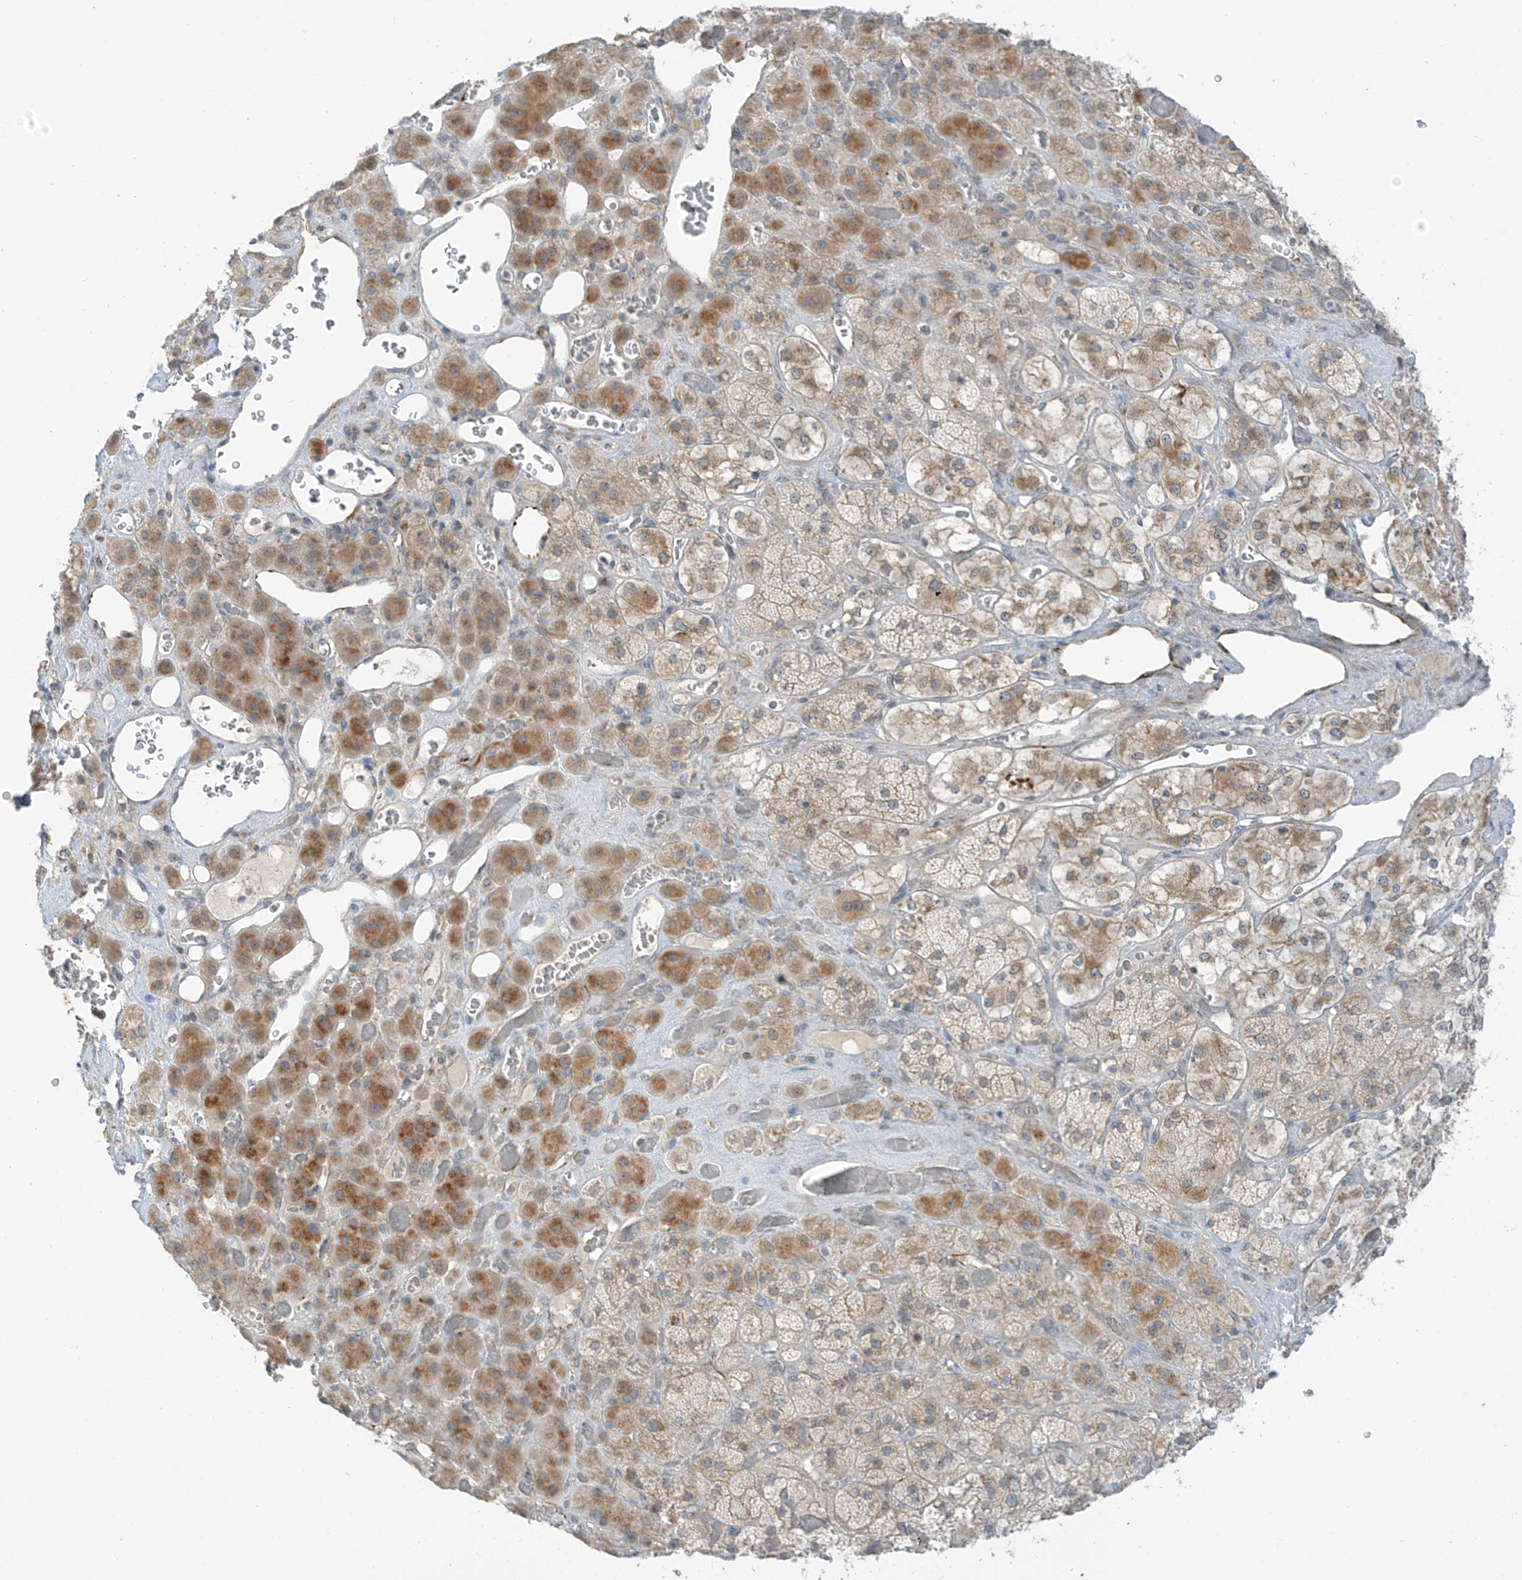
{"staining": {"intensity": "moderate", "quantity": ">75%", "location": "cytoplasmic/membranous"}, "tissue": "adrenal gland", "cell_type": "Glandular cells", "image_type": "normal", "snomed": [{"axis": "morphology", "description": "Normal tissue, NOS"}, {"axis": "topography", "description": "Adrenal gland"}], "caption": "High-magnification brightfield microscopy of normal adrenal gland stained with DAB (3,3'-diaminobenzidine) (brown) and counterstained with hematoxylin (blue). glandular cells exhibit moderate cytoplasmic/membranous positivity is identified in approximately>75% of cells.", "gene": "HS6ST2", "patient": {"sex": "male", "age": 57}}